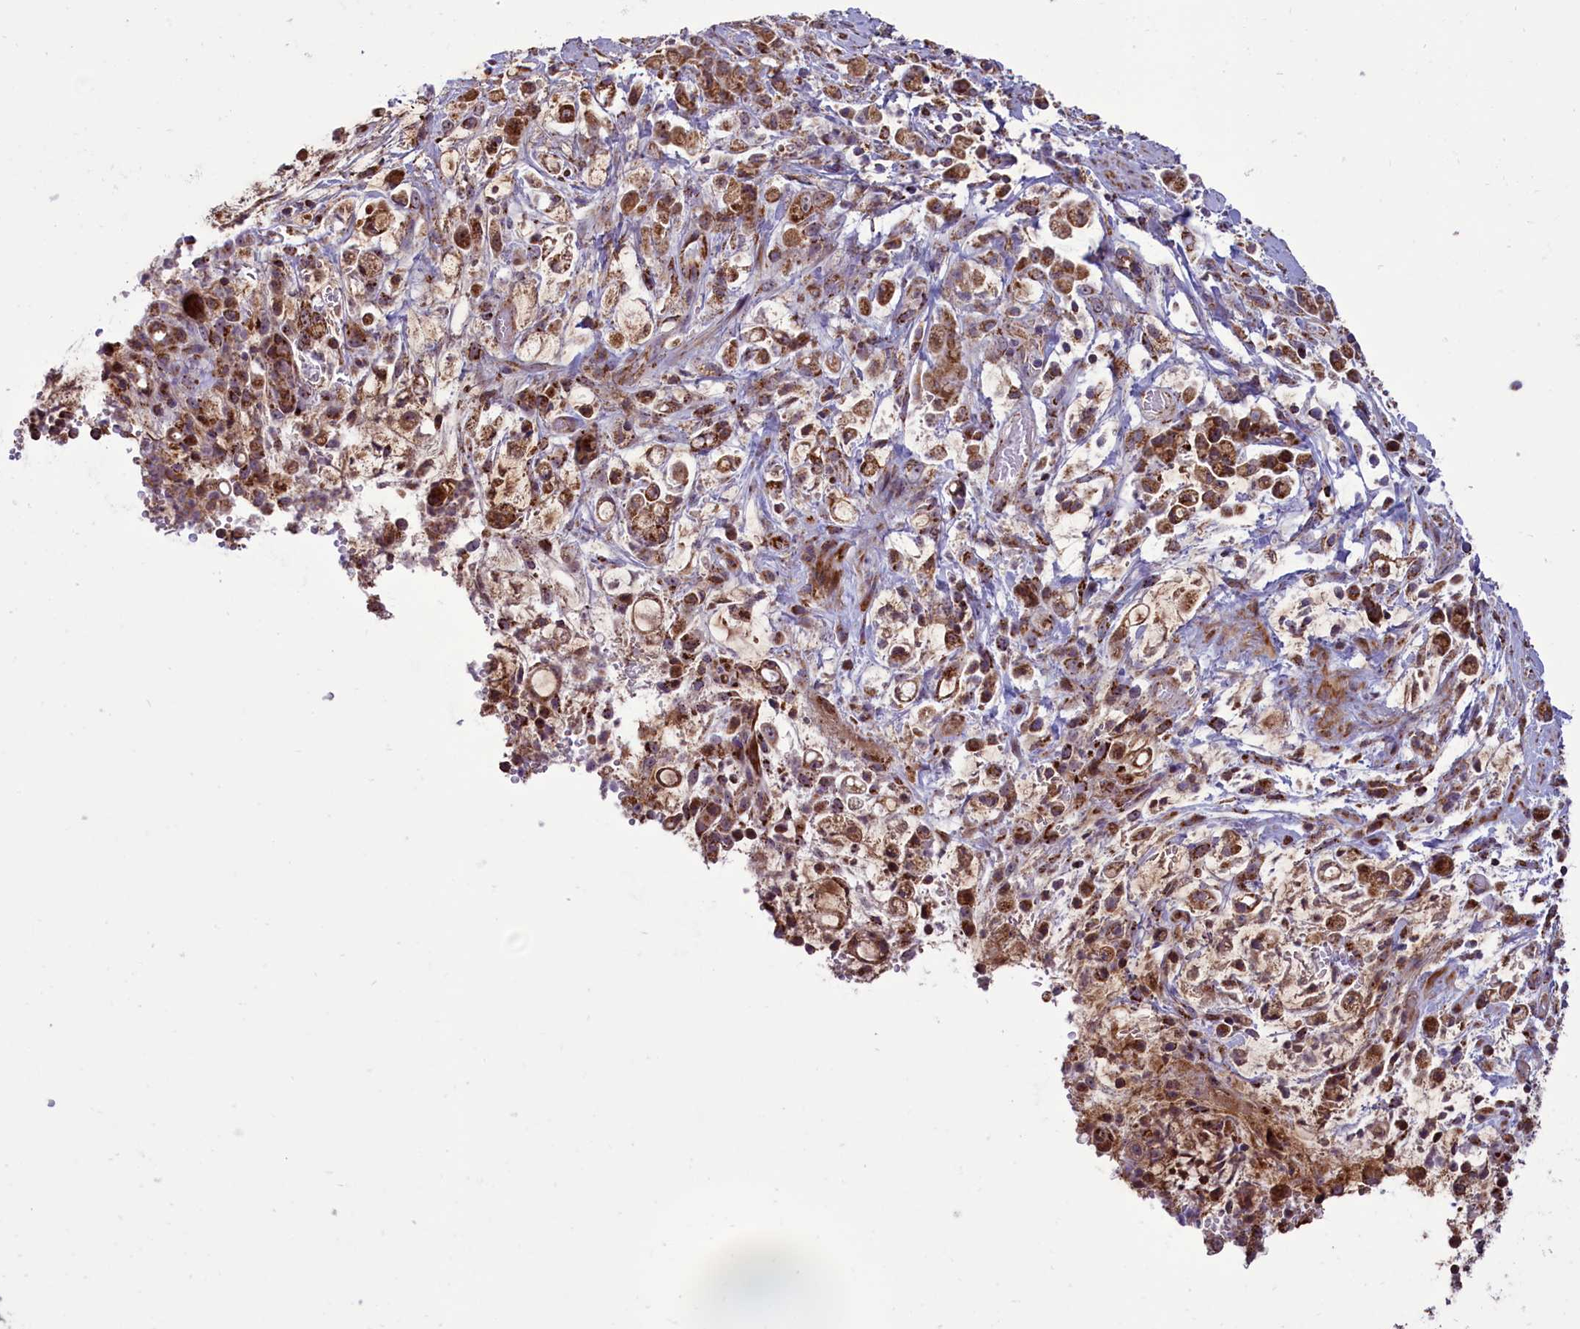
{"staining": {"intensity": "moderate", "quantity": ">75%", "location": "cytoplasmic/membranous"}, "tissue": "stomach cancer", "cell_type": "Tumor cells", "image_type": "cancer", "snomed": [{"axis": "morphology", "description": "Adenocarcinoma, NOS"}, {"axis": "topography", "description": "Stomach"}], "caption": "Stomach adenocarcinoma tissue exhibits moderate cytoplasmic/membranous expression in approximately >75% of tumor cells, visualized by immunohistochemistry. Immunohistochemistry (ihc) stains the protein of interest in brown and the nuclei are stained blue.", "gene": "GLRX5", "patient": {"sex": "female", "age": 60}}